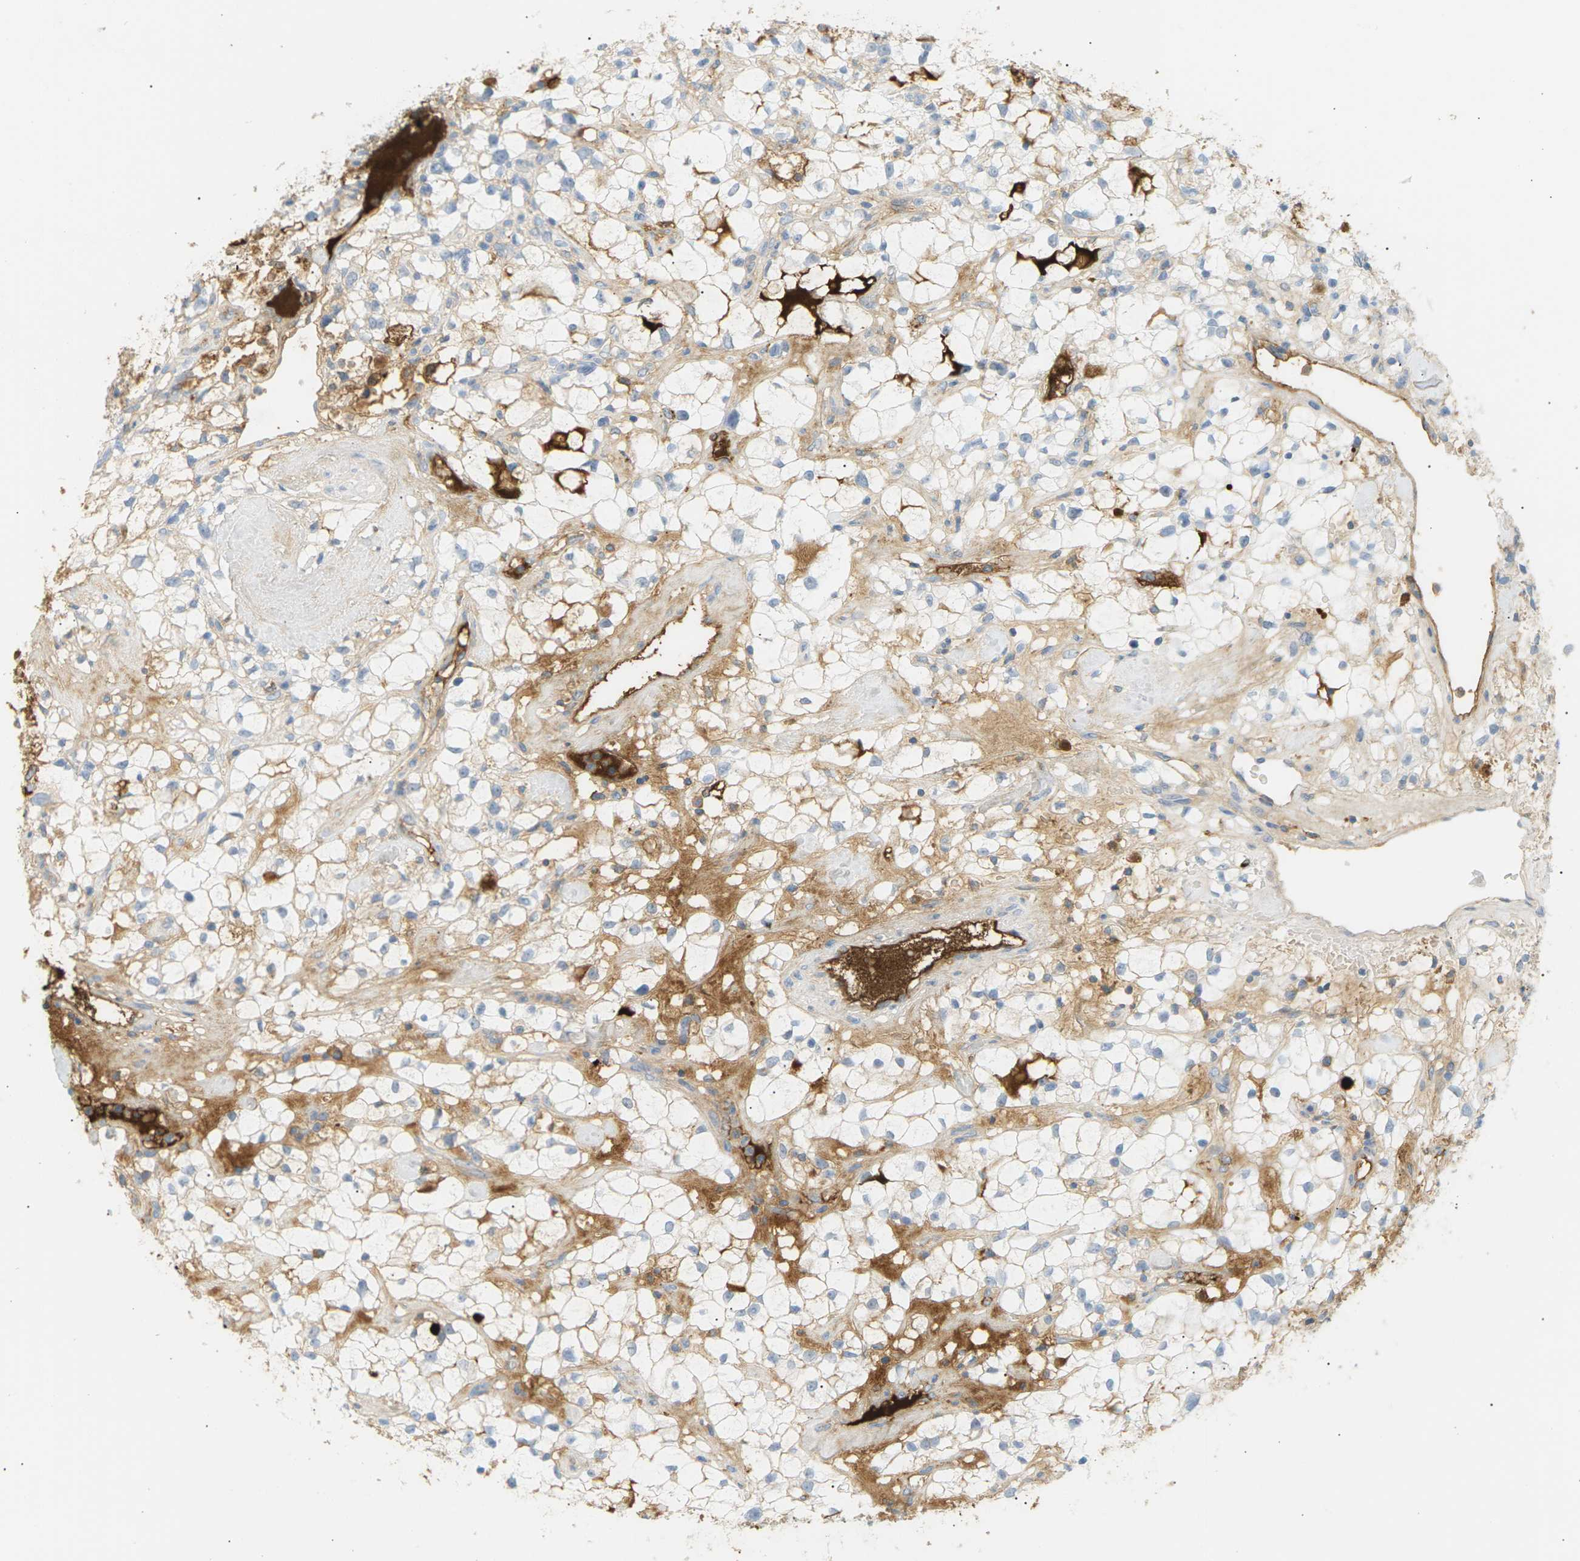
{"staining": {"intensity": "weak", "quantity": "<25%", "location": "cytoplasmic/membranous"}, "tissue": "renal cancer", "cell_type": "Tumor cells", "image_type": "cancer", "snomed": [{"axis": "morphology", "description": "Adenocarcinoma, NOS"}, {"axis": "topography", "description": "Kidney"}], "caption": "Tumor cells show no significant positivity in renal cancer (adenocarcinoma).", "gene": "IGLC3", "patient": {"sex": "female", "age": 60}}